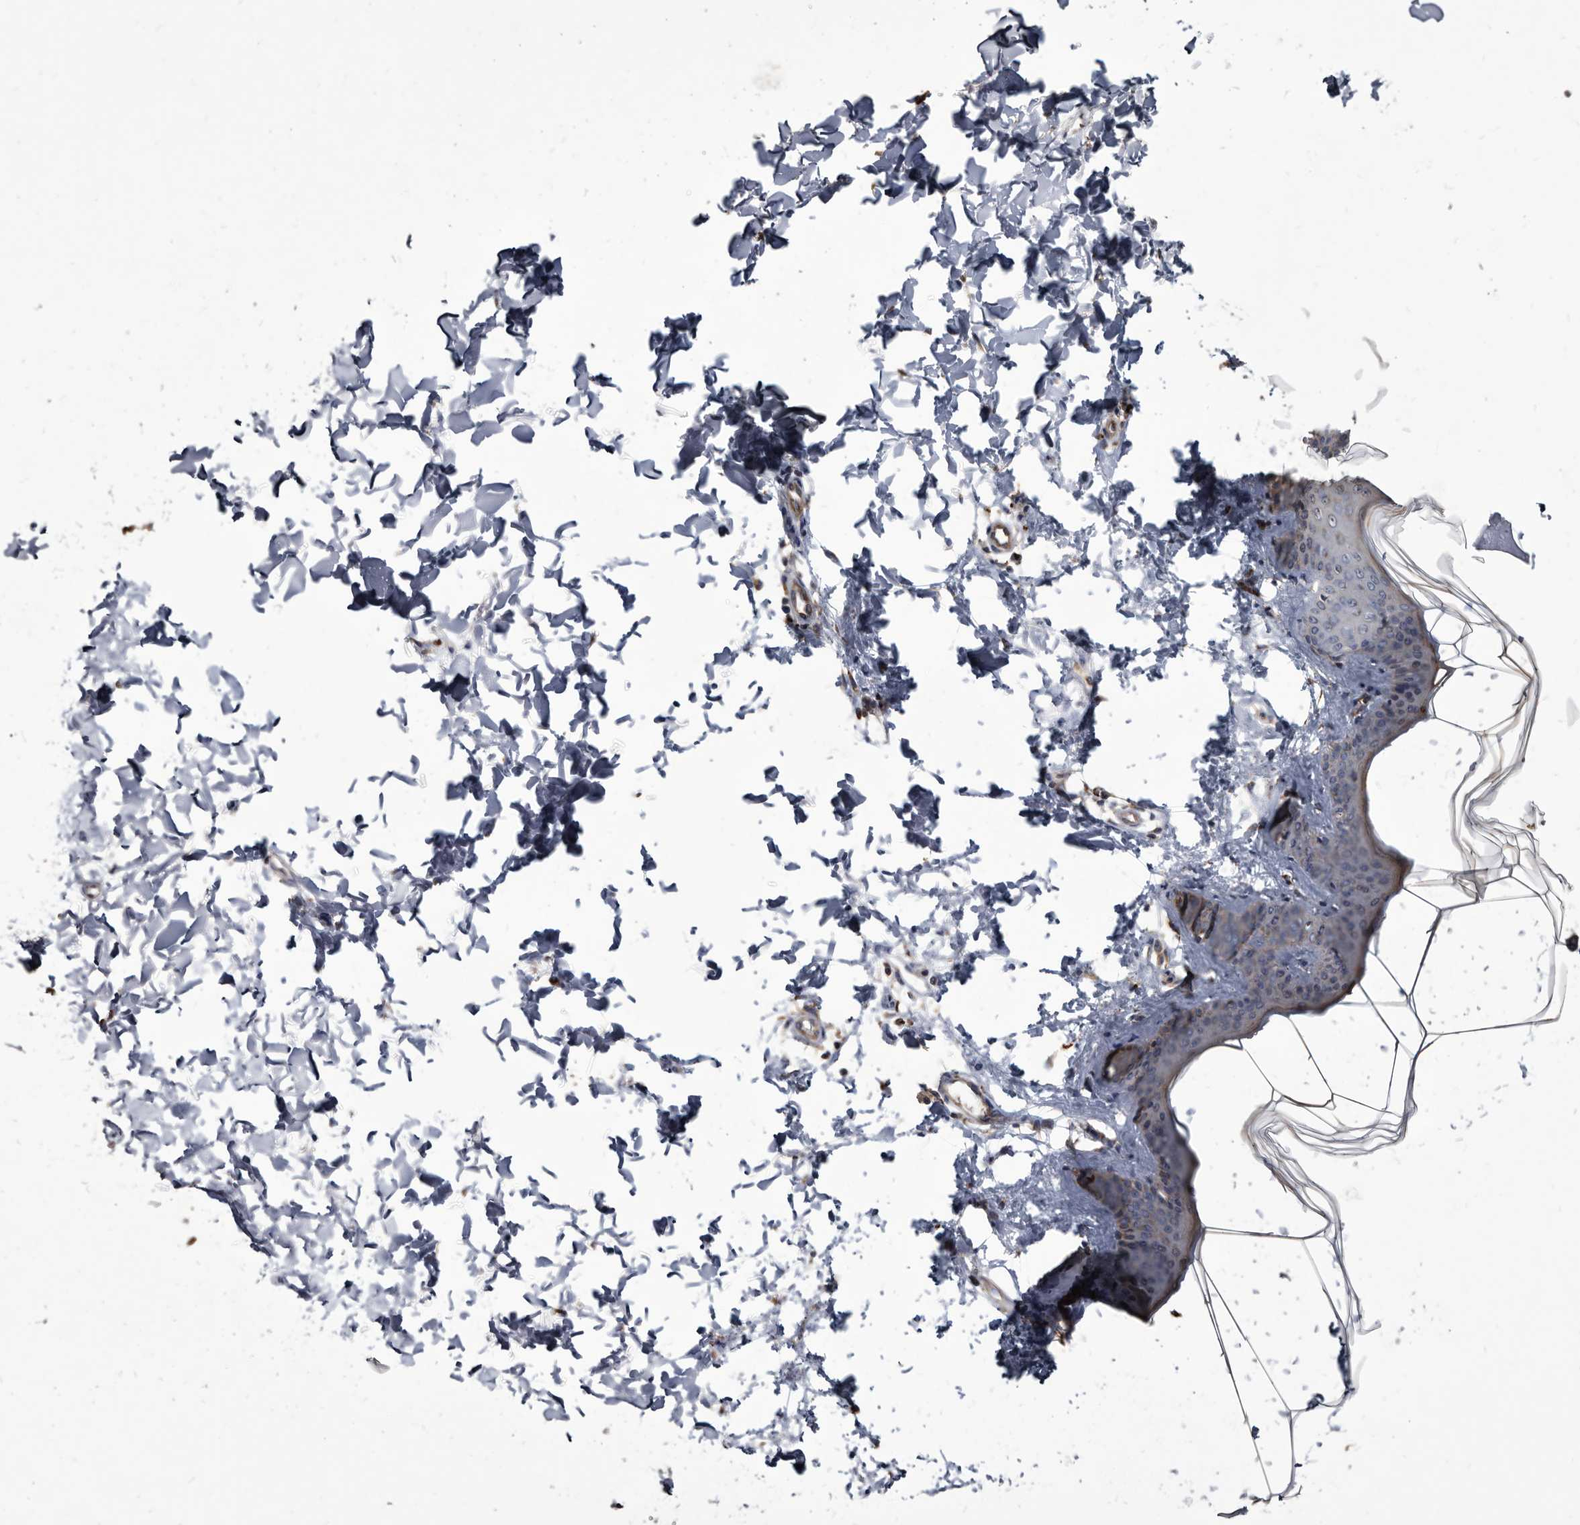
{"staining": {"intensity": "negative", "quantity": "none", "location": "none"}, "tissue": "skin", "cell_type": "Fibroblasts", "image_type": "normal", "snomed": [{"axis": "morphology", "description": "Normal tissue, NOS"}, {"axis": "topography", "description": "Skin"}], "caption": "Fibroblasts show no significant expression in normal skin. (Stains: DAB immunohistochemistry (IHC) with hematoxylin counter stain, Microscopy: brightfield microscopy at high magnification).", "gene": "CTSA", "patient": {"sex": "female", "age": 17}}